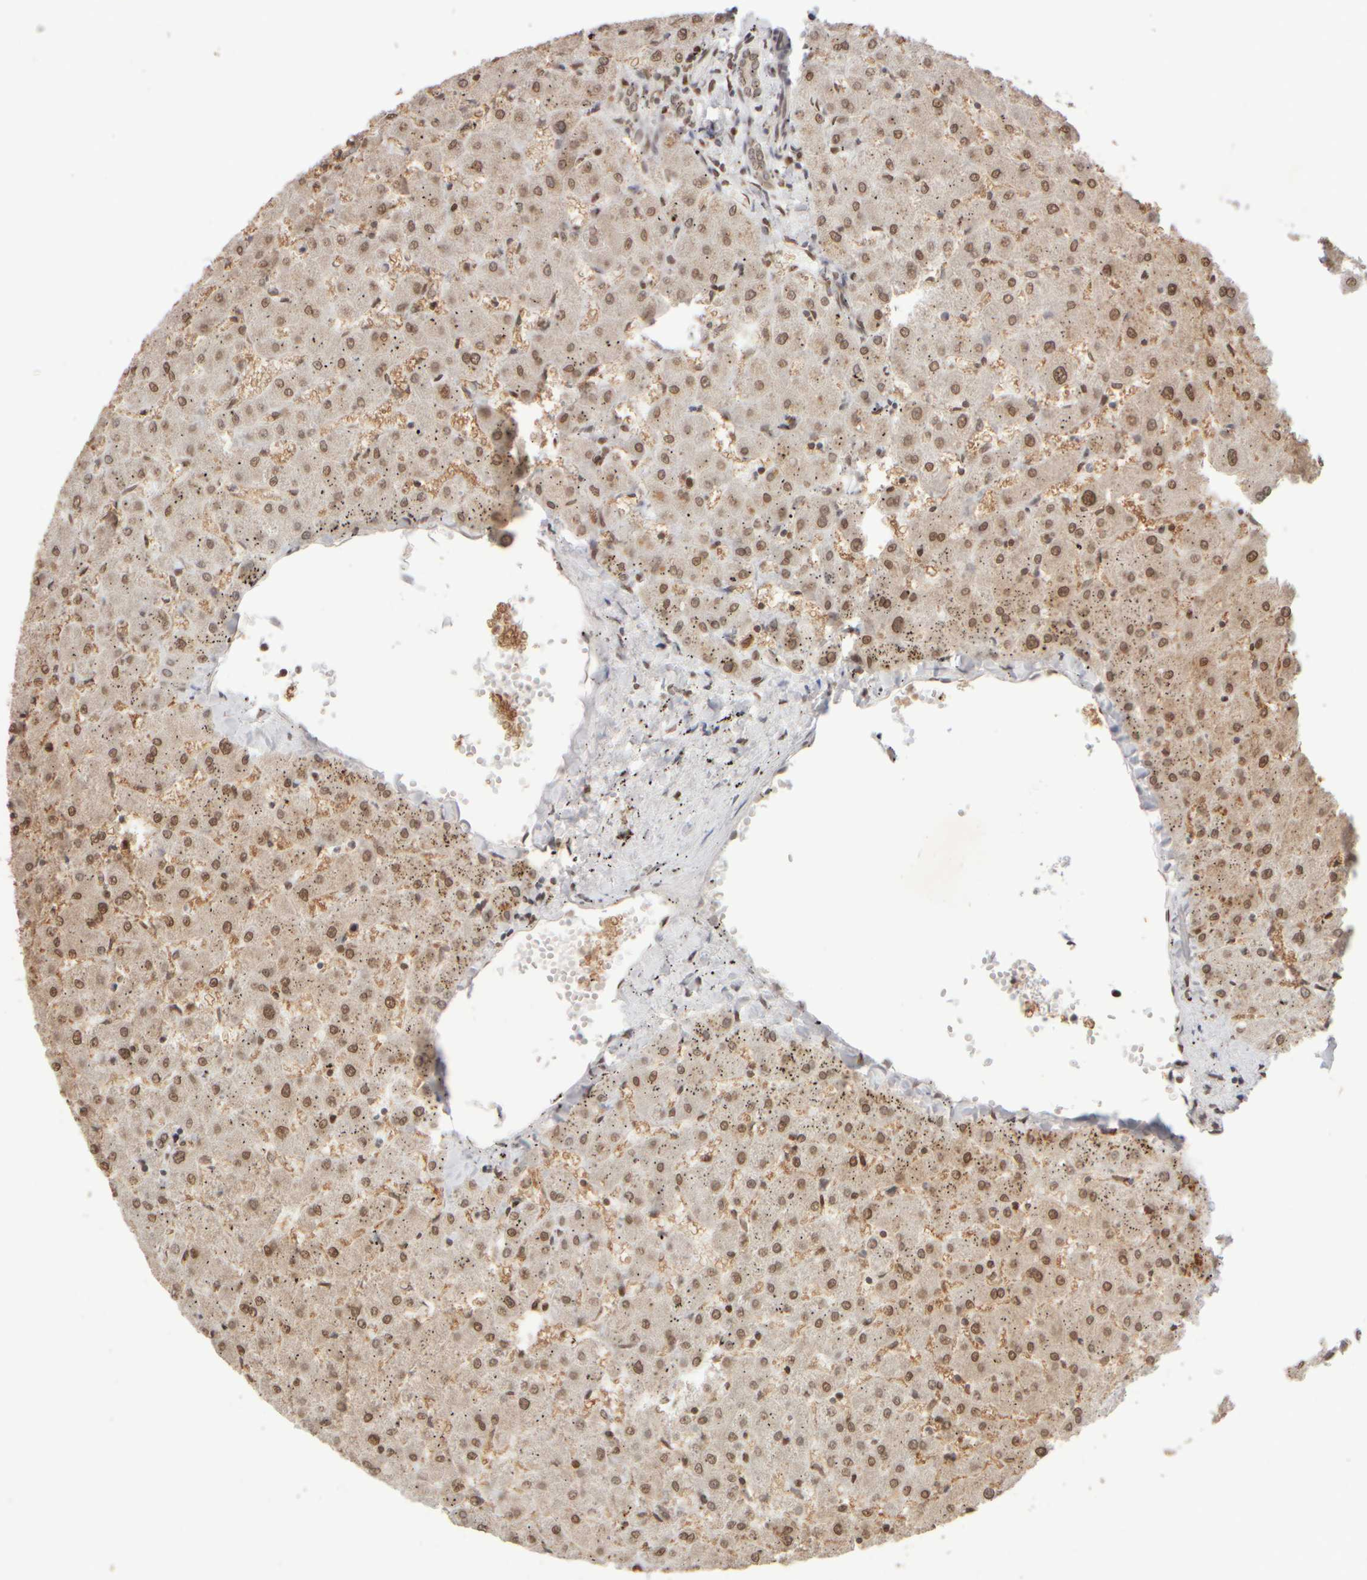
{"staining": {"intensity": "moderate", "quantity": ">75%", "location": "cytoplasmic/membranous,nuclear"}, "tissue": "liver", "cell_type": "Cholangiocytes", "image_type": "normal", "snomed": [{"axis": "morphology", "description": "Normal tissue, NOS"}, {"axis": "topography", "description": "Liver"}], "caption": "An IHC photomicrograph of unremarkable tissue is shown. Protein staining in brown shows moderate cytoplasmic/membranous,nuclear positivity in liver within cholangiocytes.", "gene": "ZC3HC1", "patient": {"sex": "female", "age": 63}}